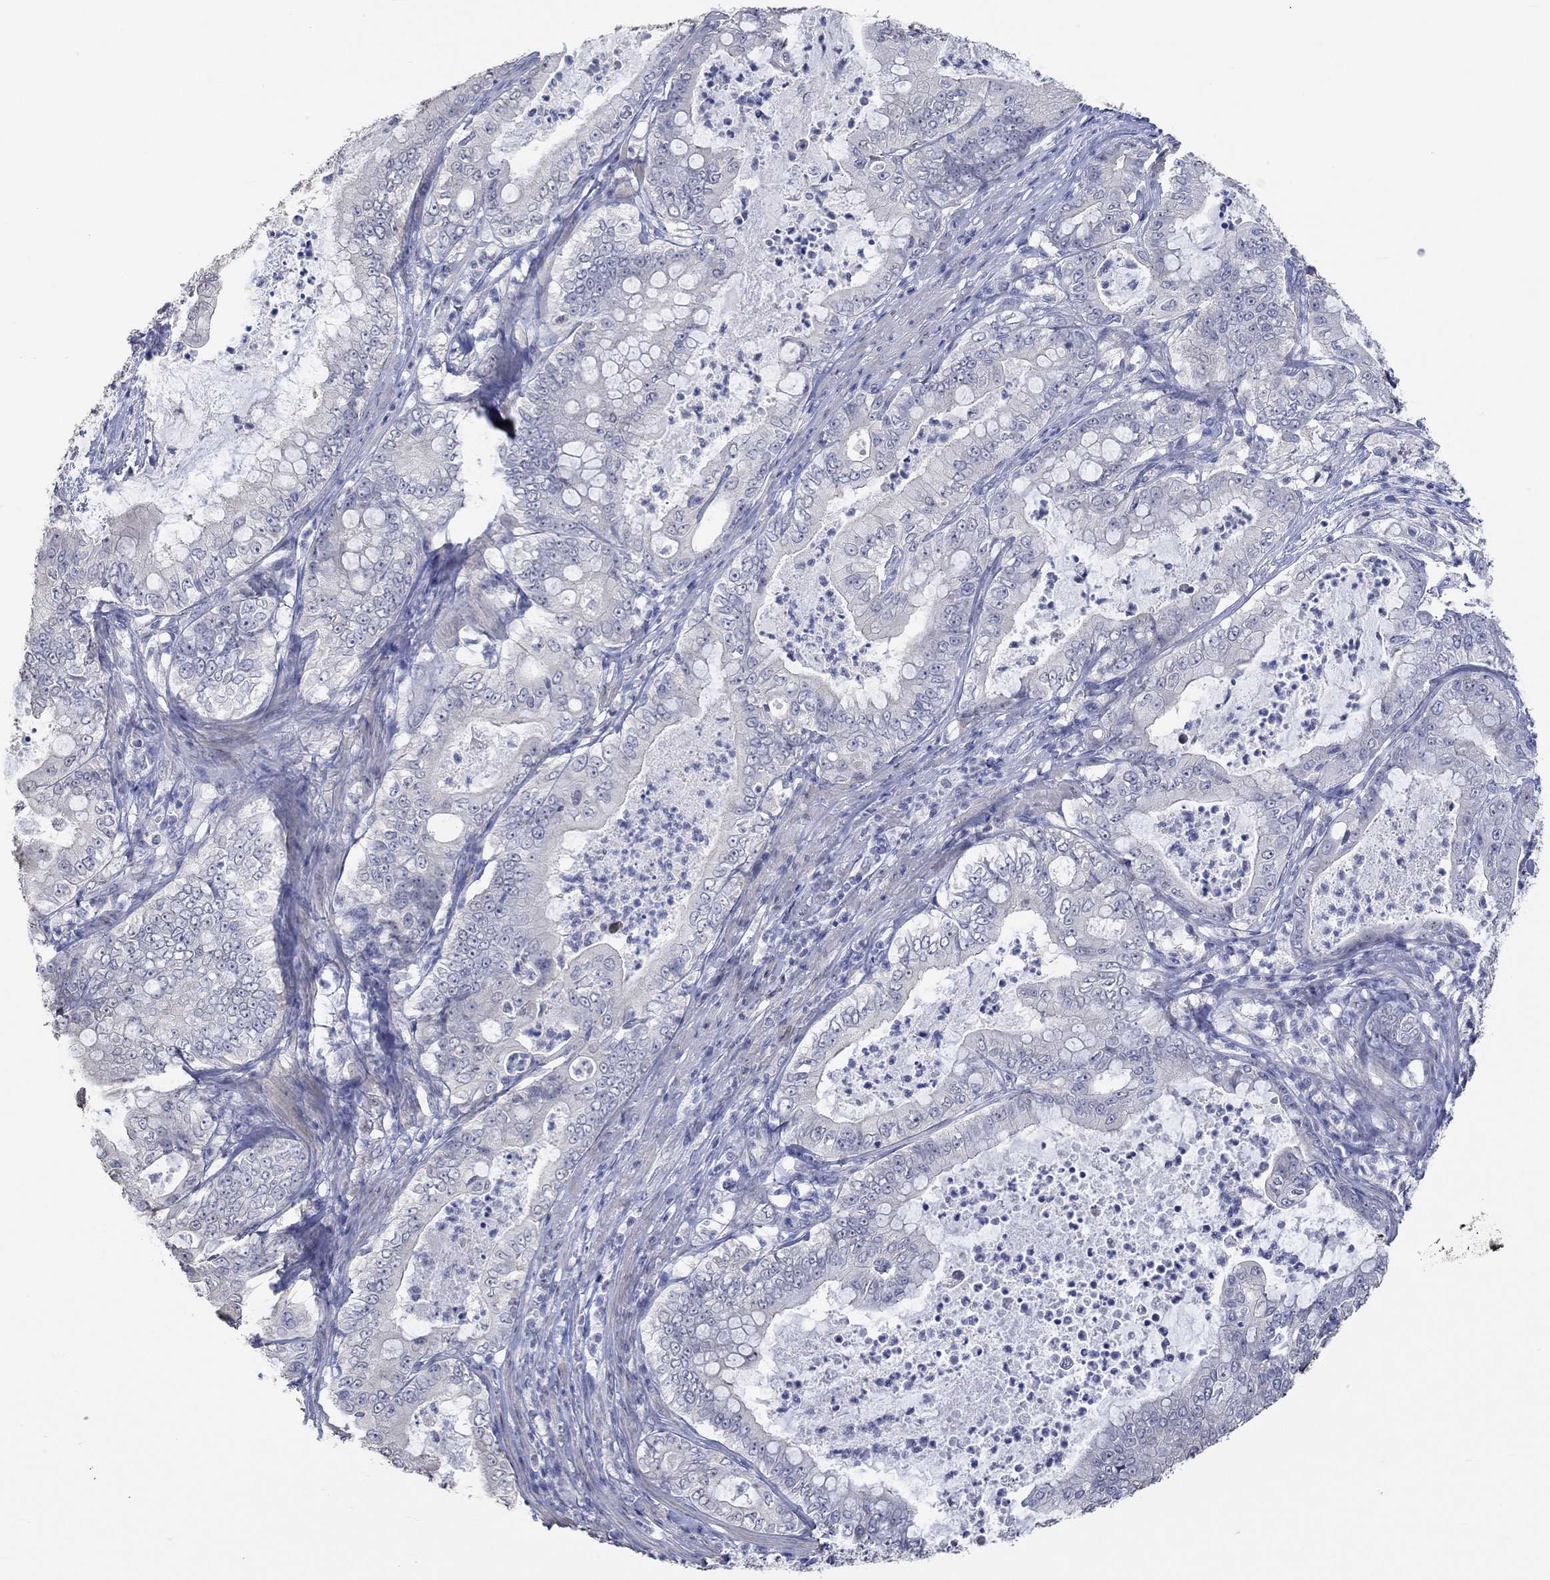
{"staining": {"intensity": "negative", "quantity": "none", "location": "none"}, "tissue": "pancreatic cancer", "cell_type": "Tumor cells", "image_type": "cancer", "snomed": [{"axis": "morphology", "description": "Adenocarcinoma, NOS"}, {"axis": "topography", "description": "Pancreas"}], "caption": "There is no significant staining in tumor cells of adenocarcinoma (pancreatic). The staining is performed using DAB brown chromogen with nuclei counter-stained in using hematoxylin.", "gene": "PNMA5", "patient": {"sex": "male", "age": 71}}